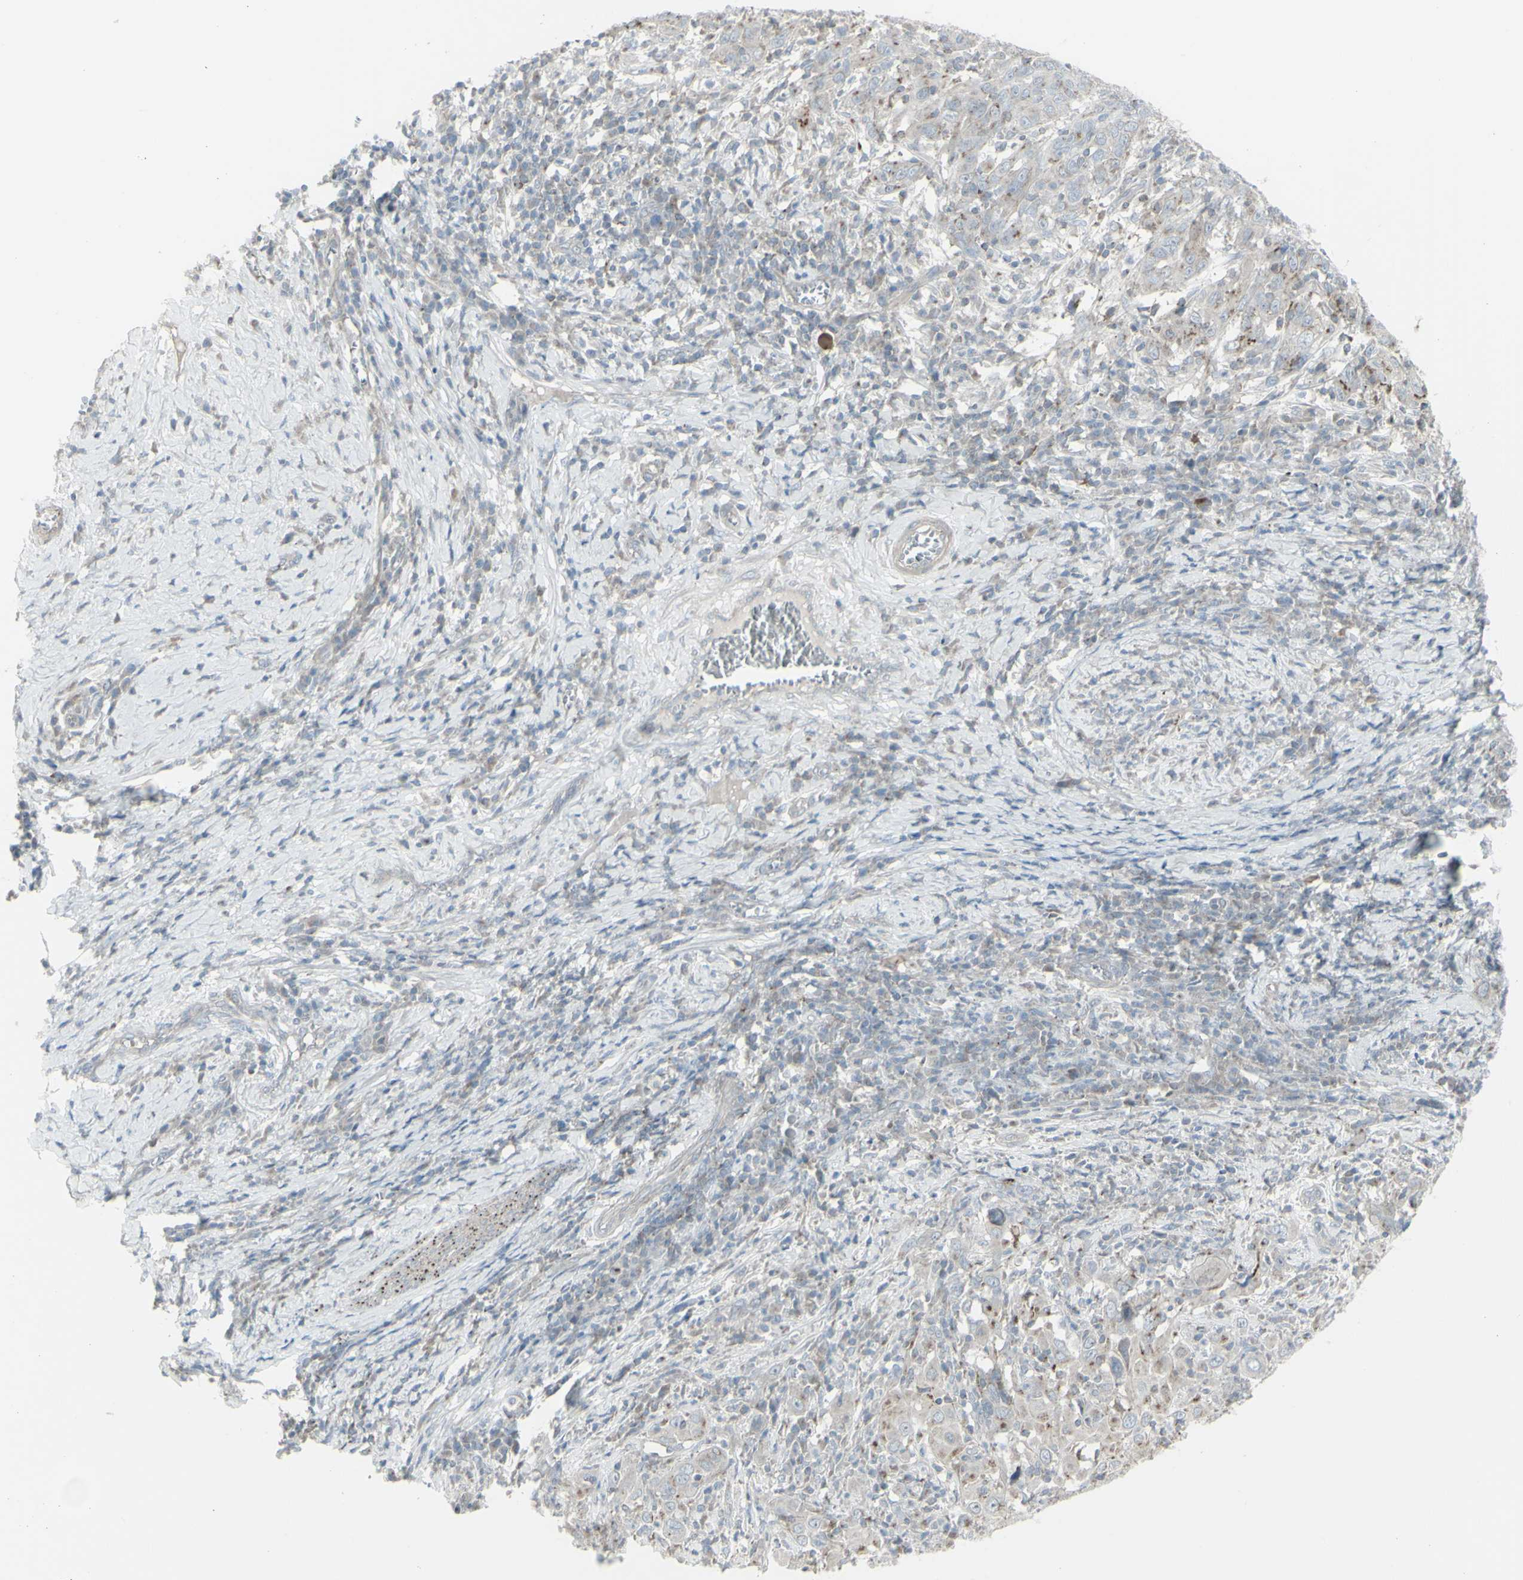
{"staining": {"intensity": "moderate", "quantity": "<25%", "location": "cytoplasmic/membranous"}, "tissue": "cervical cancer", "cell_type": "Tumor cells", "image_type": "cancer", "snomed": [{"axis": "morphology", "description": "Squamous cell carcinoma, NOS"}, {"axis": "topography", "description": "Cervix"}], "caption": "The photomicrograph reveals staining of cervical cancer (squamous cell carcinoma), revealing moderate cytoplasmic/membranous protein expression (brown color) within tumor cells.", "gene": "GALNT6", "patient": {"sex": "female", "age": 46}}